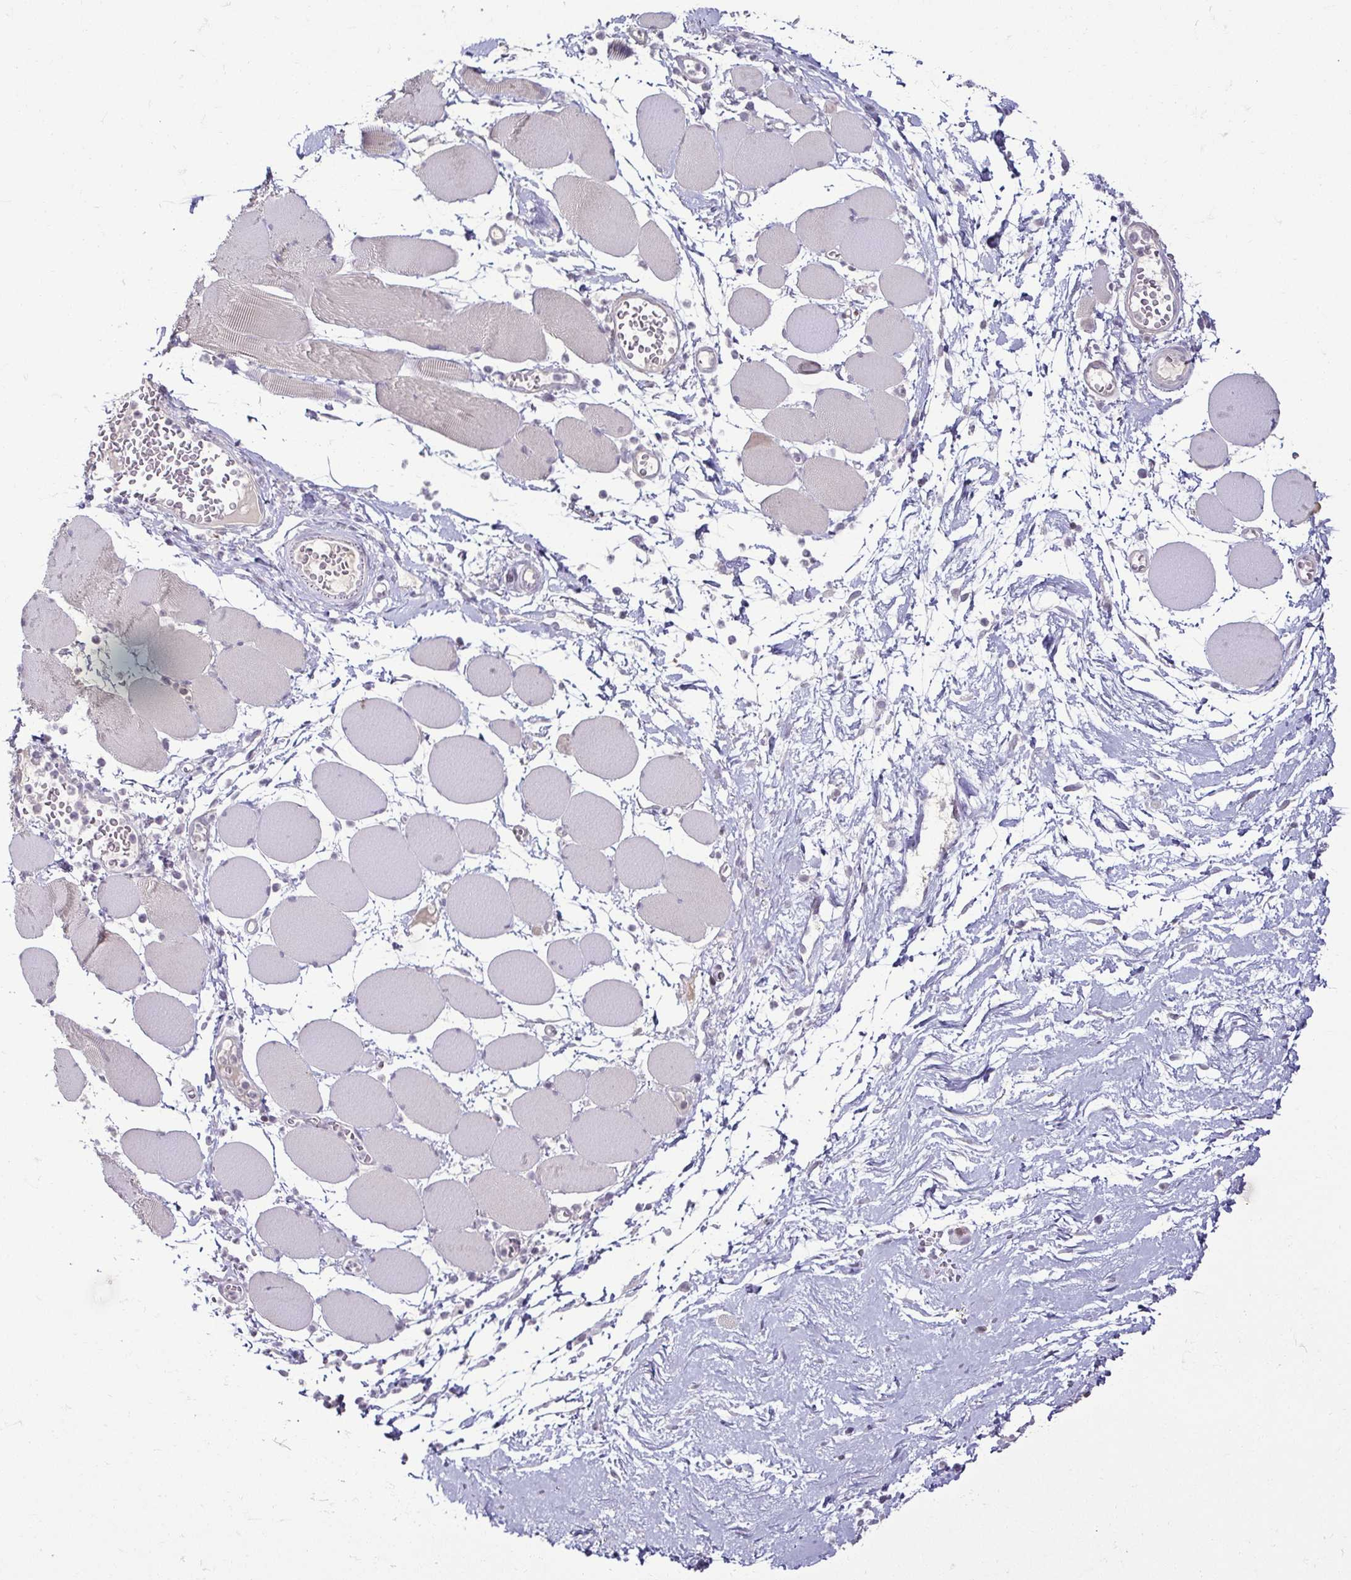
{"staining": {"intensity": "negative", "quantity": "none", "location": "none"}, "tissue": "skeletal muscle", "cell_type": "Myocytes", "image_type": "normal", "snomed": [{"axis": "morphology", "description": "Normal tissue, NOS"}, {"axis": "topography", "description": "Skeletal muscle"}], "caption": "DAB immunohistochemical staining of benign human skeletal muscle displays no significant positivity in myocytes. (IHC, brightfield microscopy, high magnification).", "gene": "HOPX", "patient": {"sex": "female", "age": 75}}